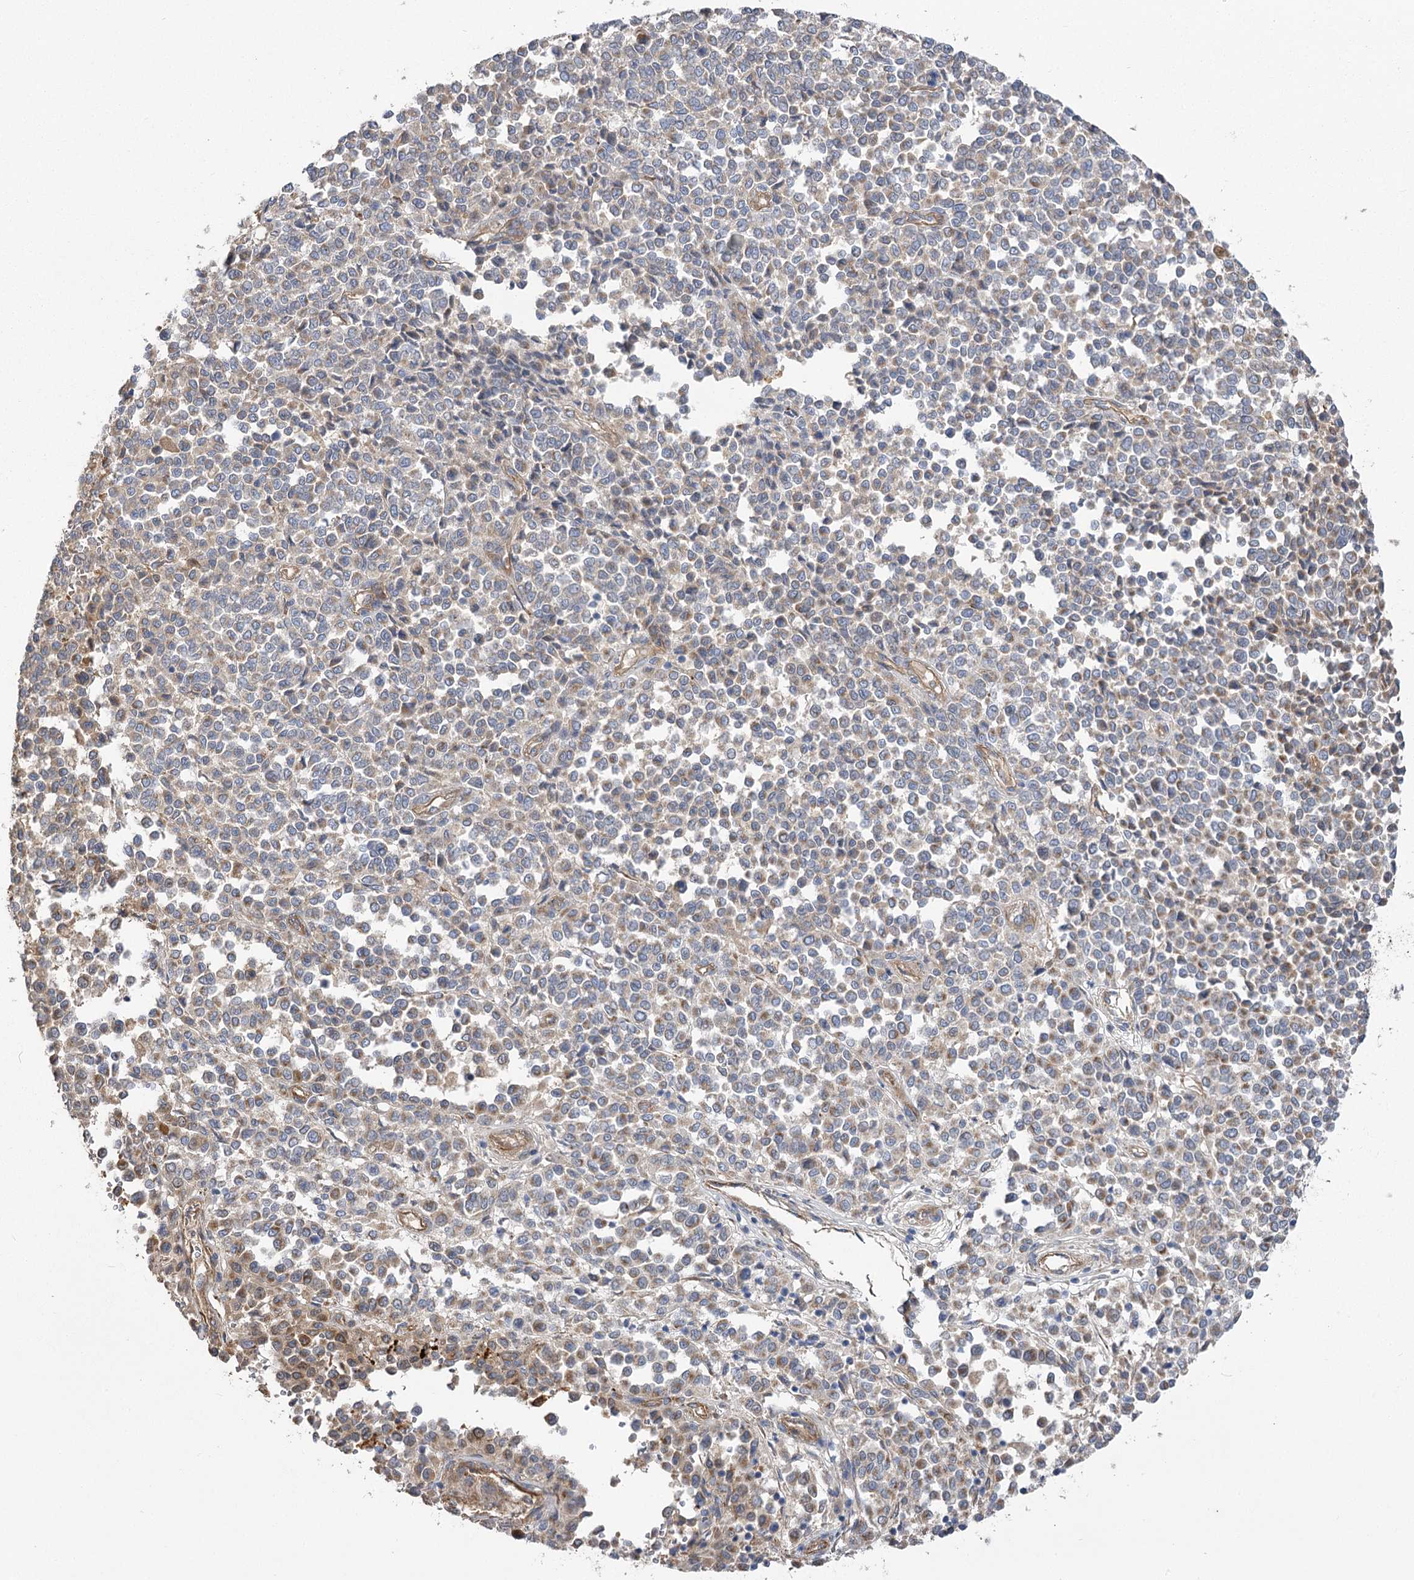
{"staining": {"intensity": "negative", "quantity": "none", "location": "none"}, "tissue": "melanoma", "cell_type": "Tumor cells", "image_type": "cancer", "snomed": [{"axis": "morphology", "description": "Malignant melanoma, Metastatic site"}, {"axis": "topography", "description": "Pancreas"}], "caption": "This is a image of immunohistochemistry (IHC) staining of malignant melanoma (metastatic site), which shows no staining in tumor cells.", "gene": "RMDN2", "patient": {"sex": "female", "age": 30}}